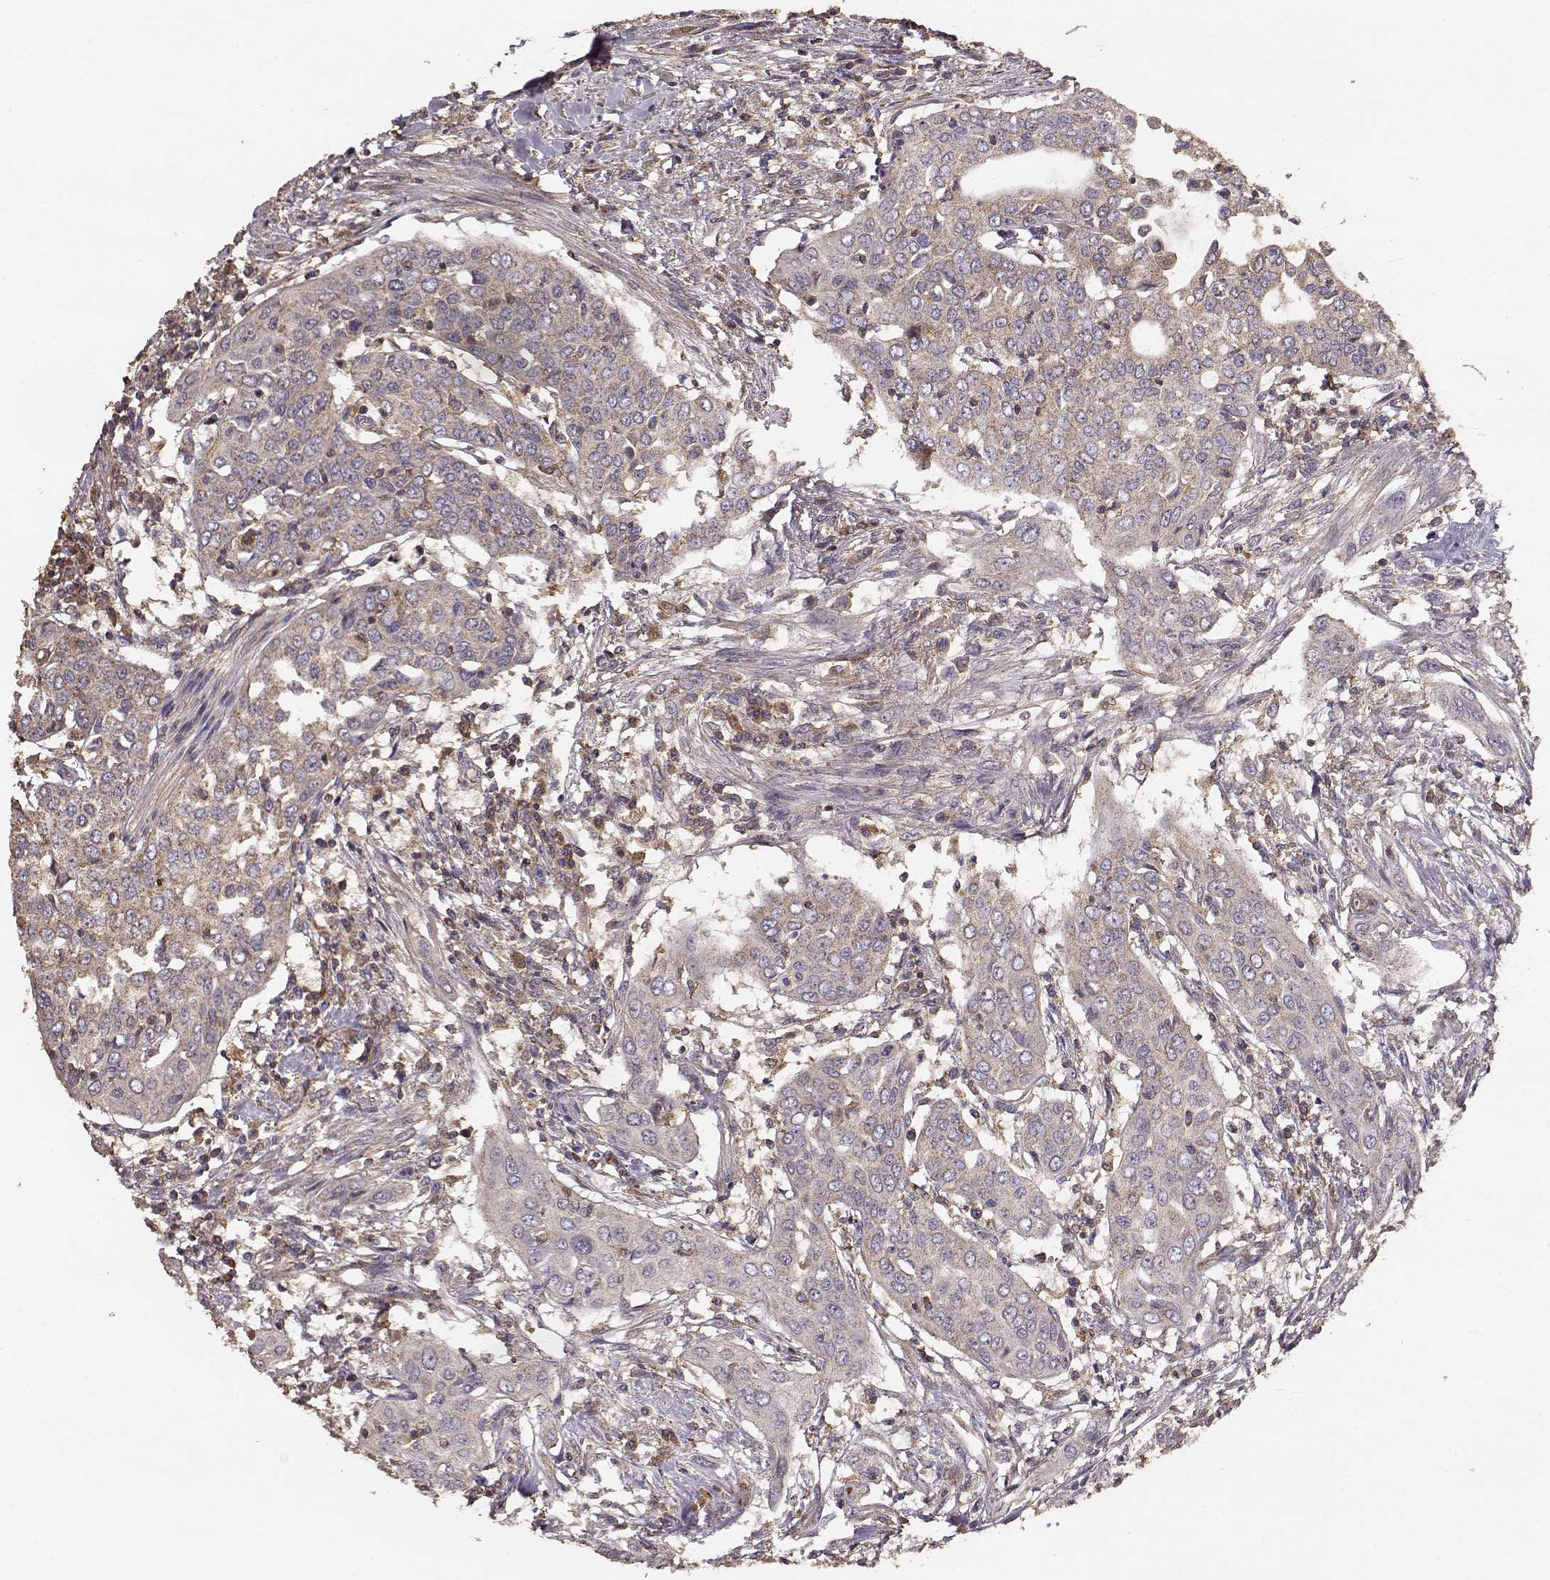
{"staining": {"intensity": "weak", "quantity": "25%-75%", "location": "cytoplasmic/membranous"}, "tissue": "urothelial cancer", "cell_type": "Tumor cells", "image_type": "cancer", "snomed": [{"axis": "morphology", "description": "Urothelial carcinoma, High grade"}, {"axis": "topography", "description": "Urinary bladder"}], "caption": "Immunohistochemical staining of urothelial carcinoma (high-grade) exhibits weak cytoplasmic/membranous protein expression in approximately 25%-75% of tumor cells. The protein is shown in brown color, while the nuclei are stained blue.", "gene": "TARS3", "patient": {"sex": "male", "age": 82}}